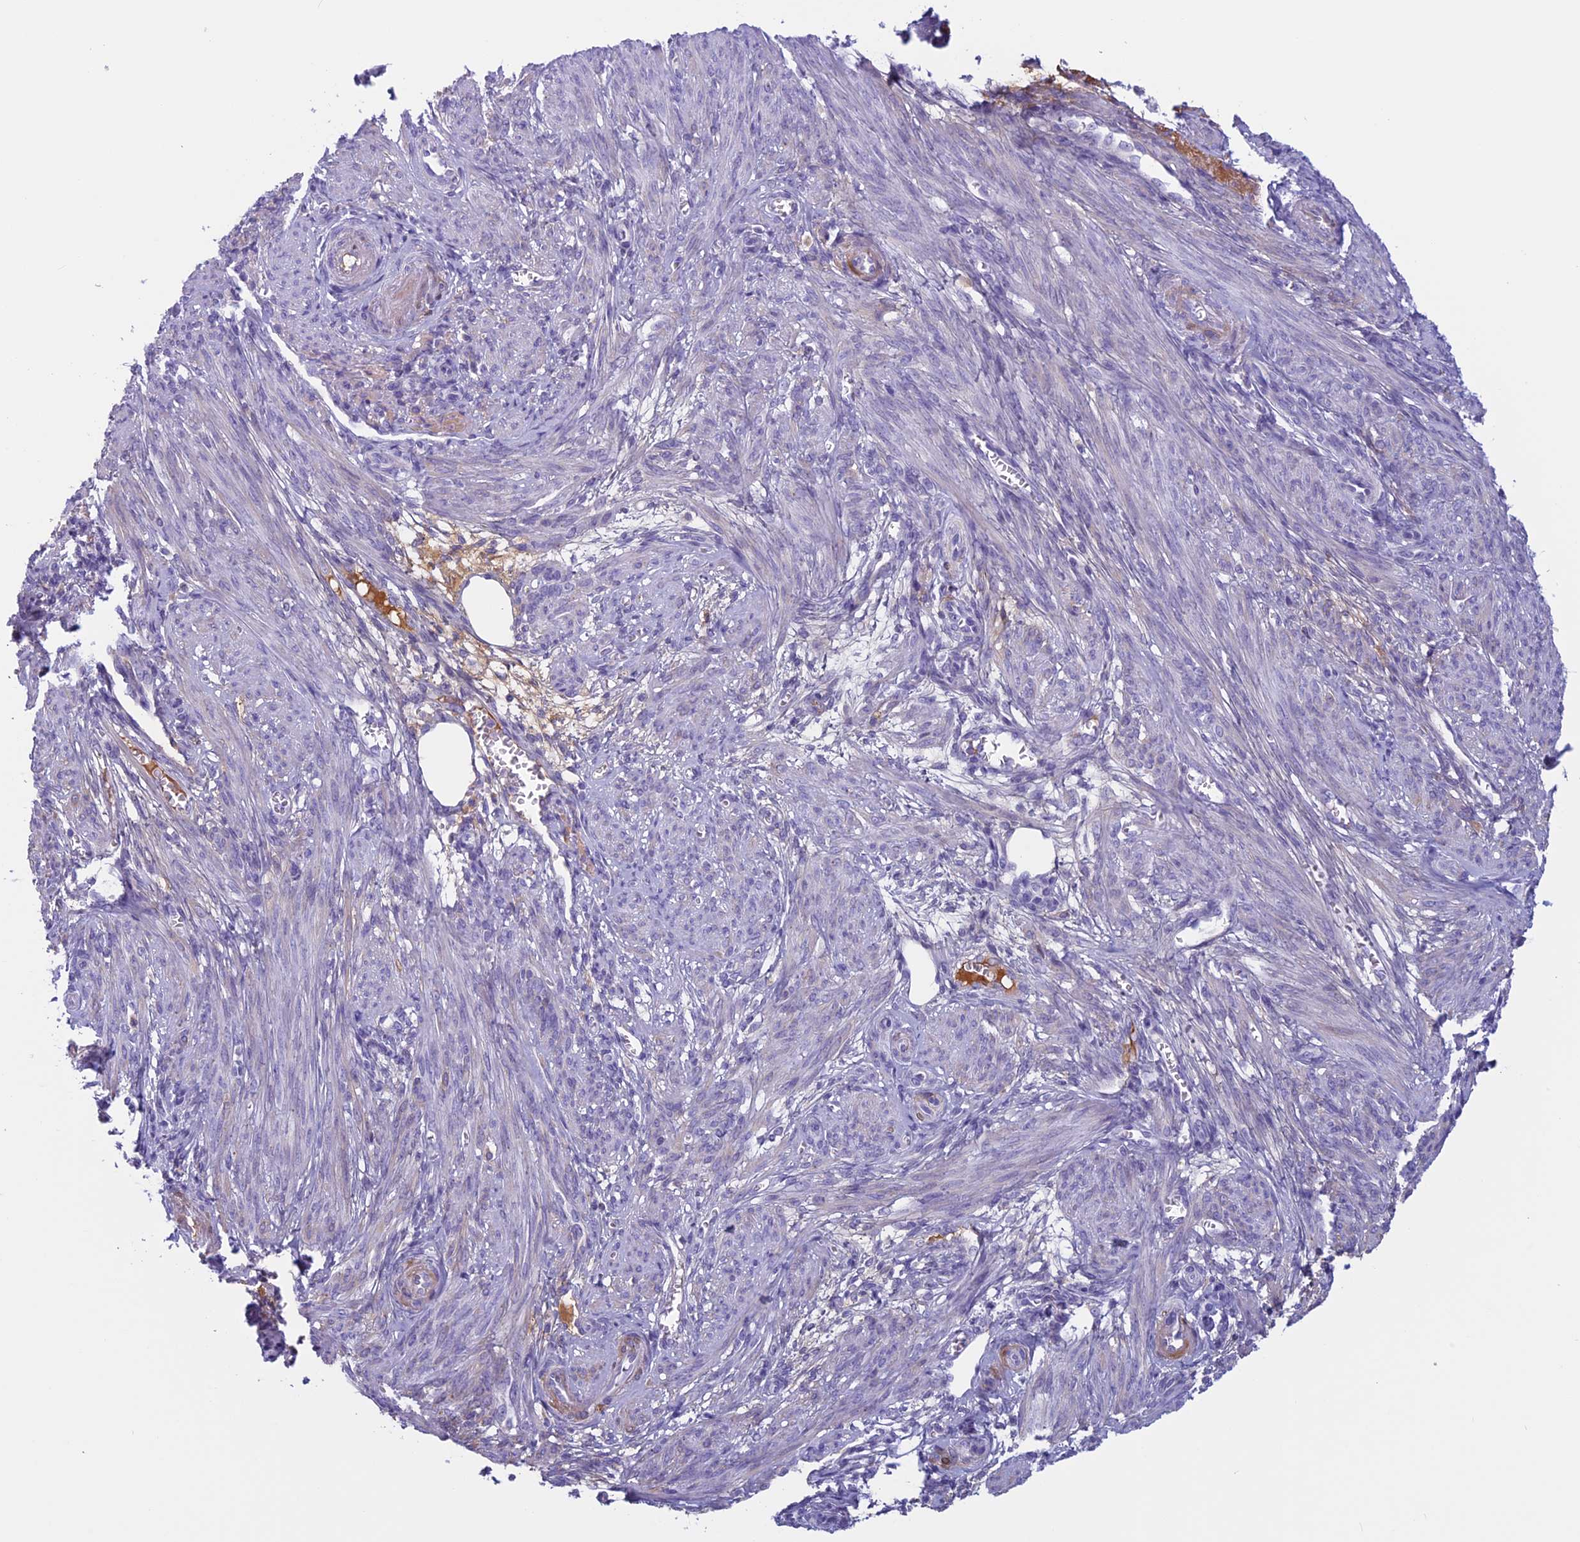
{"staining": {"intensity": "negative", "quantity": "none", "location": "none"}, "tissue": "smooth muscle", "cell_type": "Smooth muscle cells", "image_type": "normal", "snomed": [{"axis": "morphology", "description": "Normal tissue, NOS"}, {"axis": "topography", "description": "Smooth muscle"}], "caption": "IHC of unremarkable smooth muscle reveals no staining in smooth muscle cells. (Immunohistochemistry (ihc), brightfield microscopy, high magnification).", "gene": "ANGPTL2", "patient": {"sex": "female", "age": 39}}